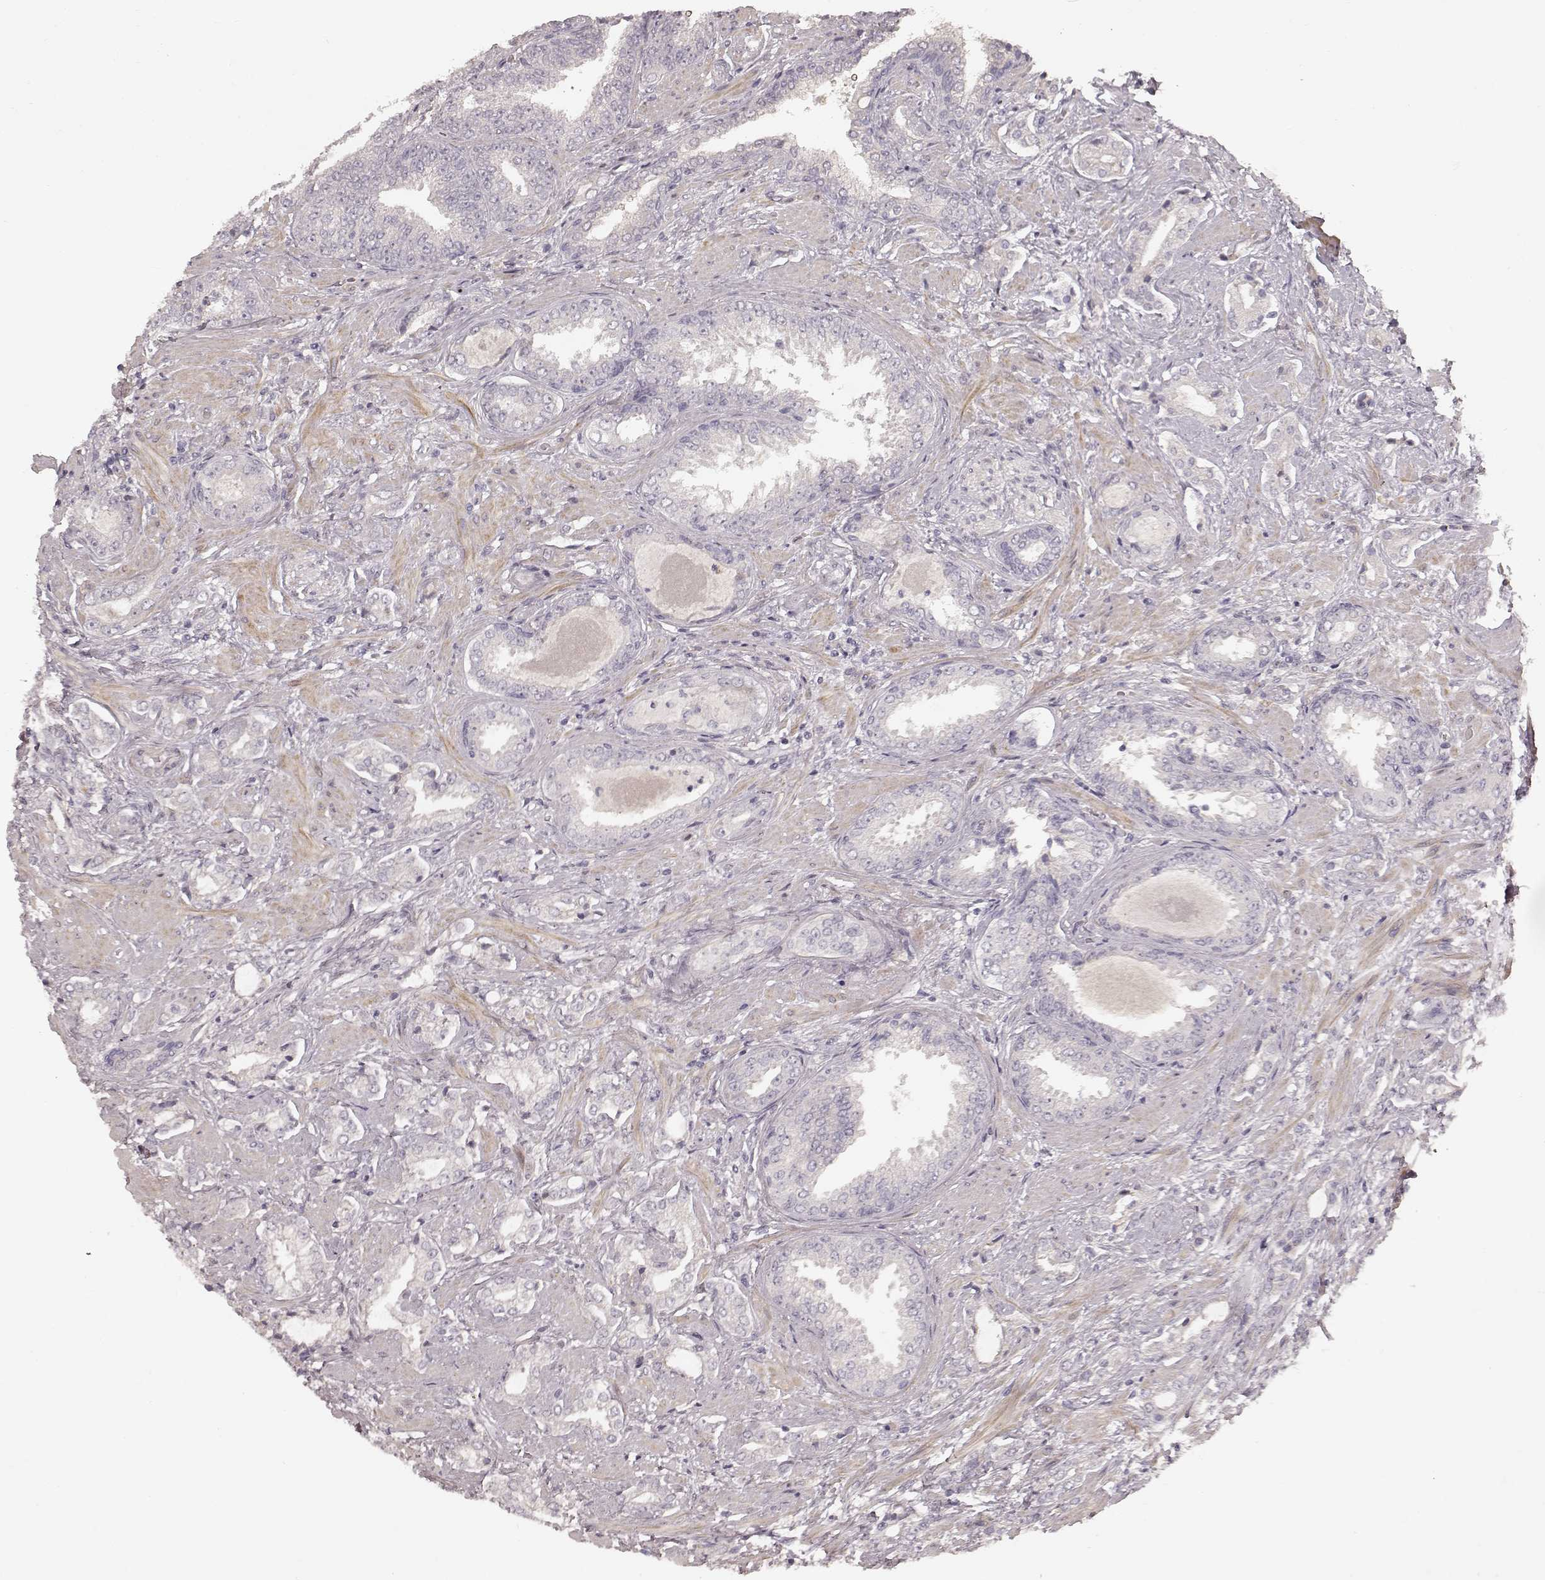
{"staining": {"intensity": "negative", "quantity": "none", "location": "none"}, "tissue": "prostate cancer", "cell_type": "Tumor cells", "image_type": "cancer", "snomed": [{"axis": "morphology", "description": "Adenocarcinoma, Low grade"}, {"axis": "topography", "description": "Prostate"}], "caption": "The image displays no staining of tumor cells in prostate cancer.", "gene": "KCNJ9", "patient": {"sex": "male", "age": 61}}